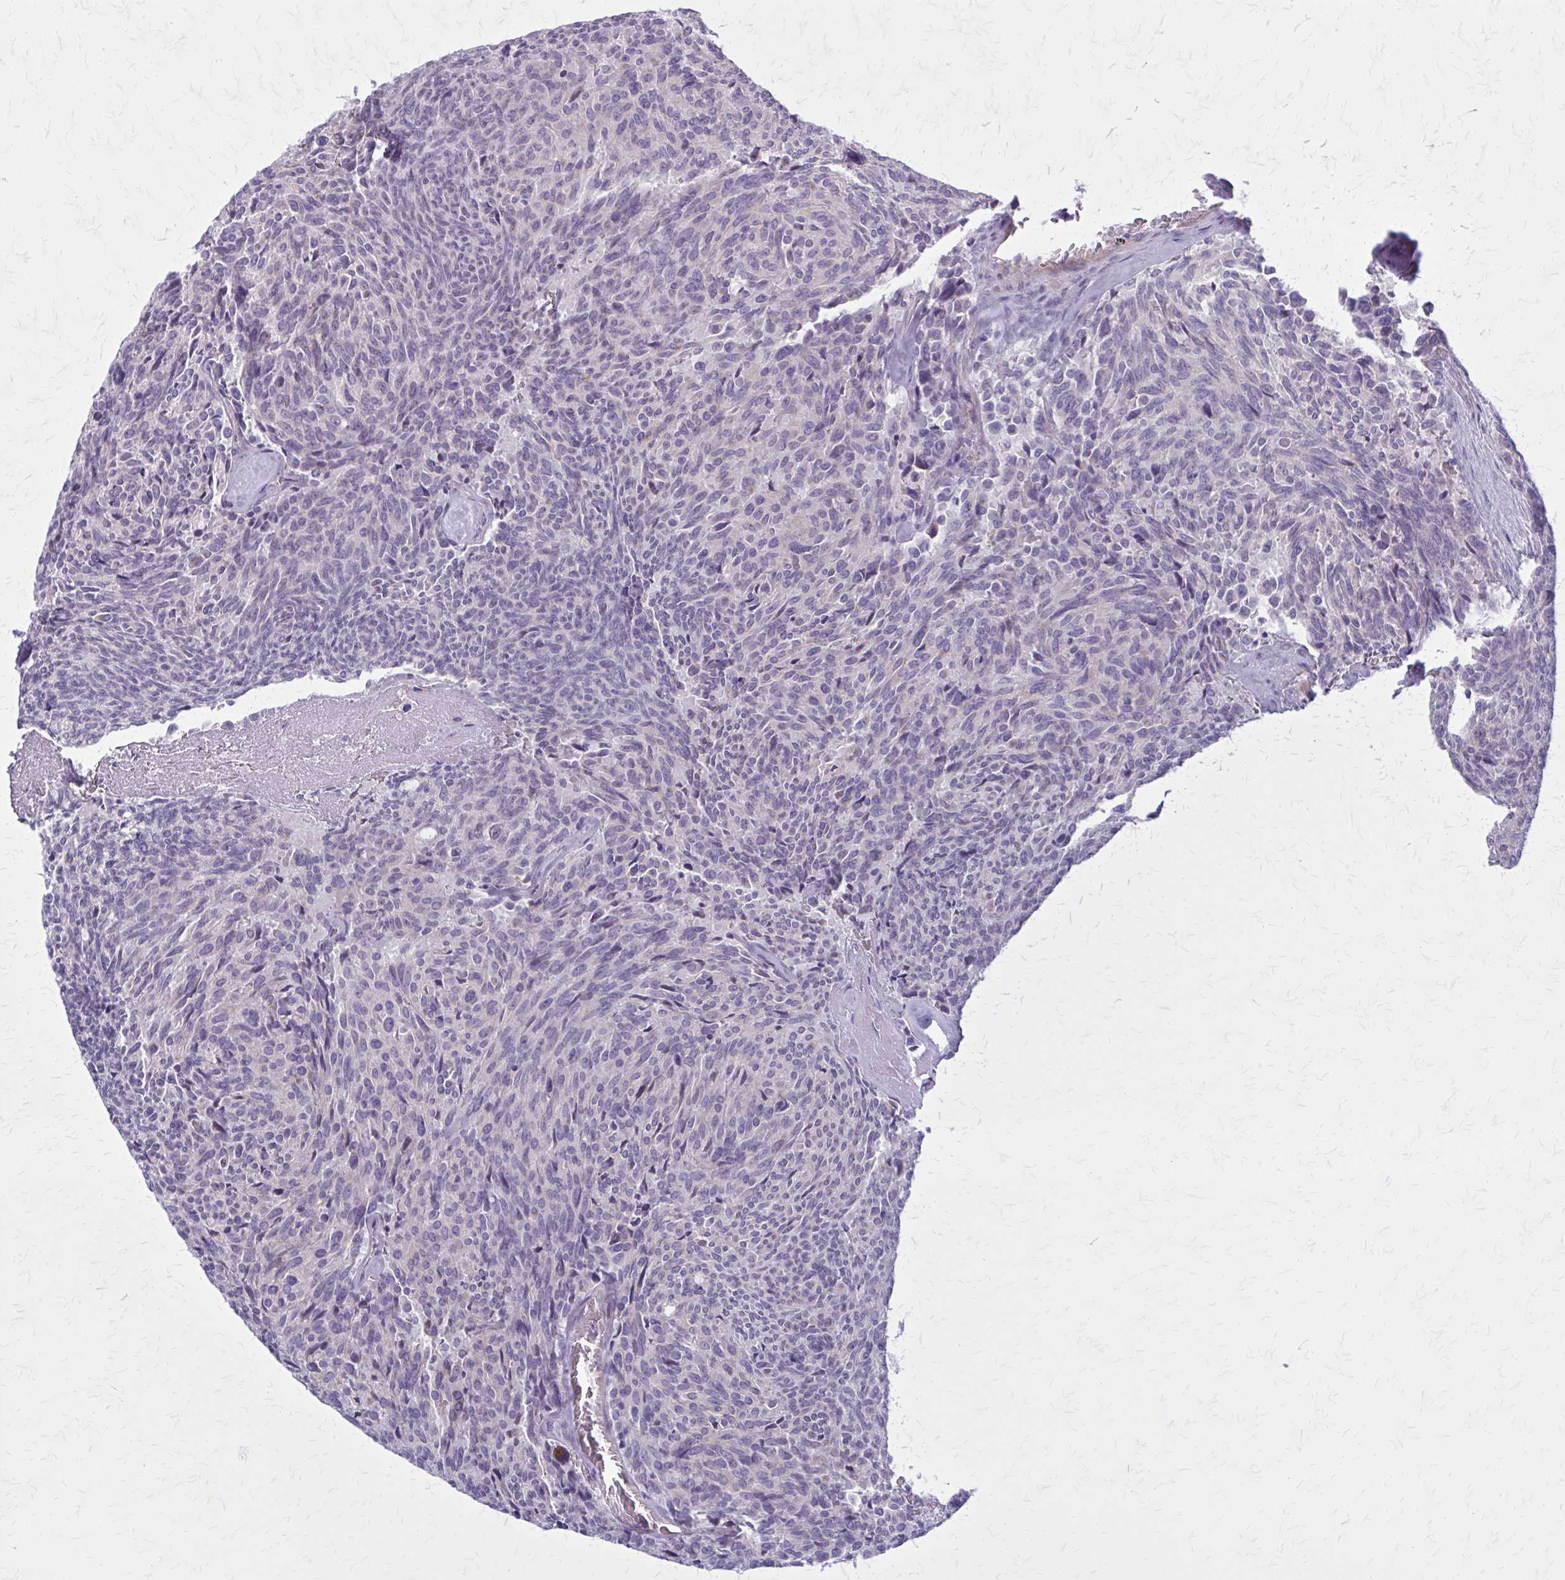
{"staining": {"intensity": "negative", "quantity": "none", "location": "none"}, "tissue": "carcinoid", "cell_type": "Tumor cells", "image_type": "cancer", "snomed": [{"axis": "morphology", "description": "Carcinoid, malignant, NOS"}, {"axis": "topography", "description": "Pancreas"}], "caption": "Tumor cells are negative for brown protein staining in carcinoid (malignant).", "gene": "PITPNM1", "patient": {"sex": "female", "age": 54}}